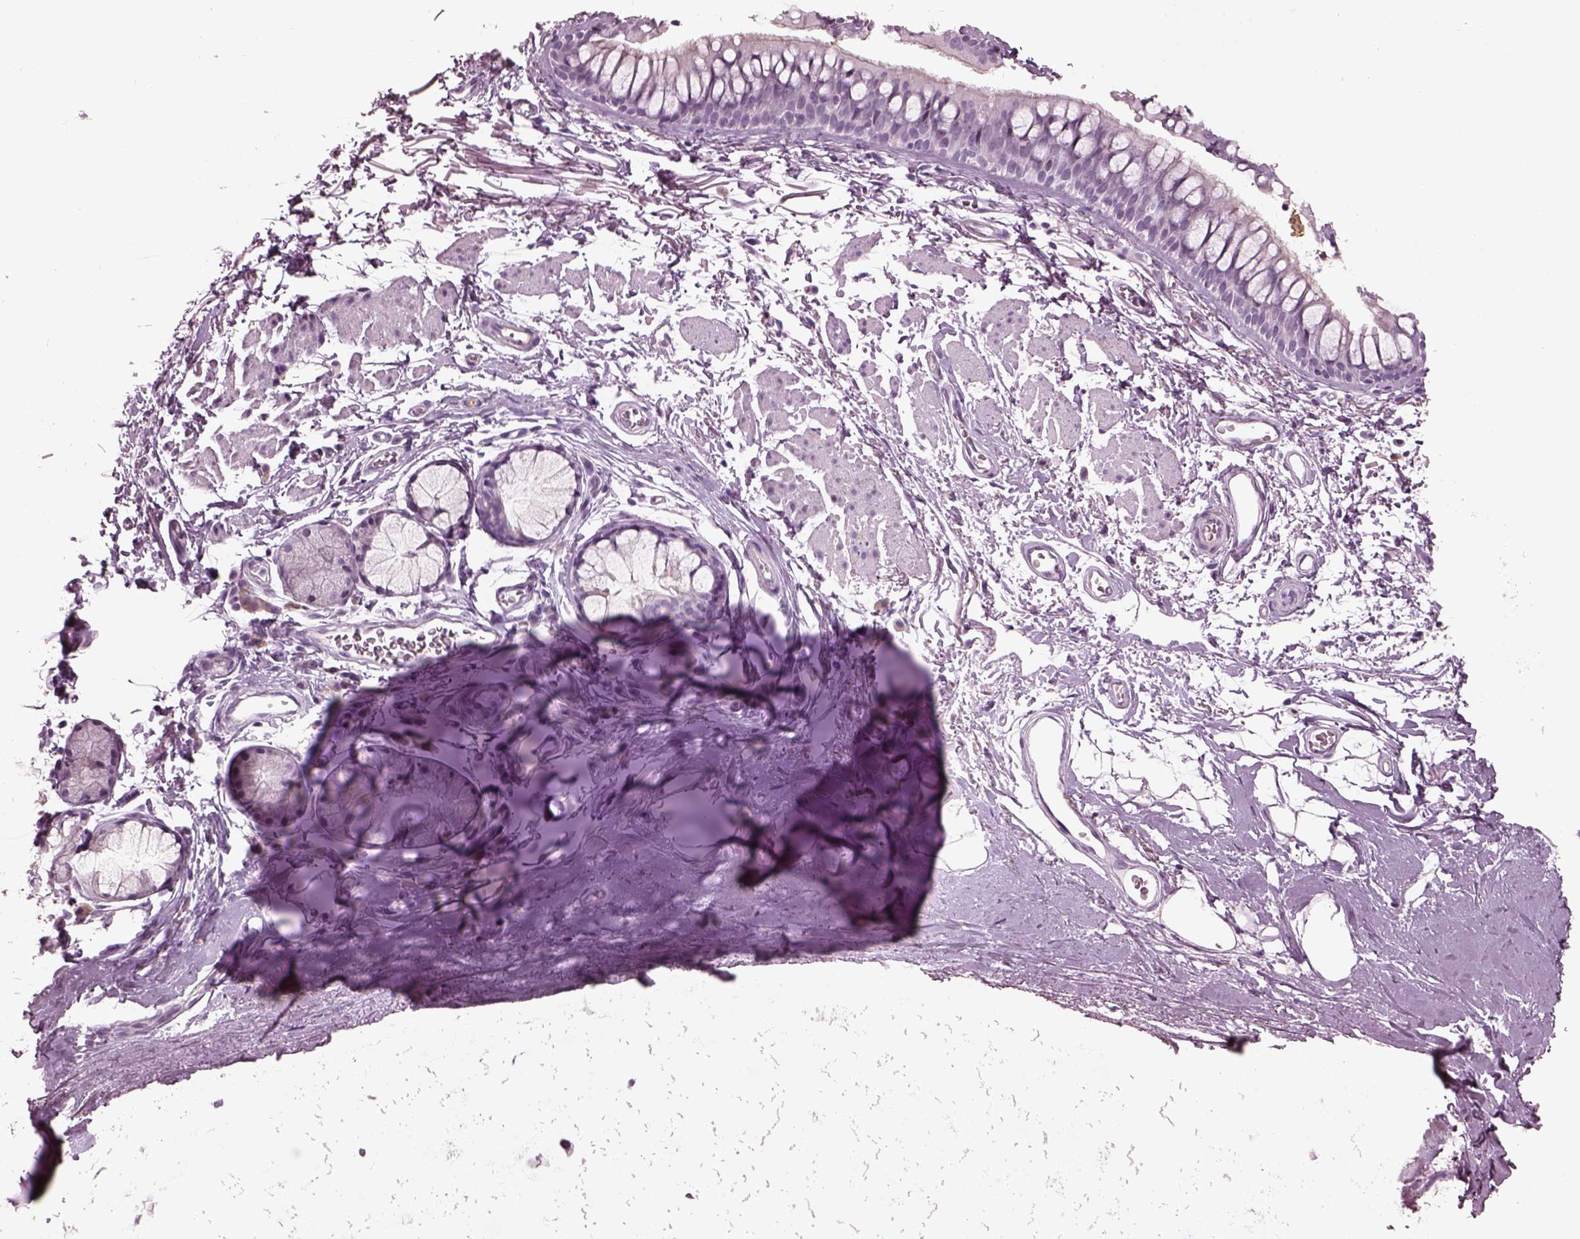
{"staining": {"intensity": "negative", "quantity": "none", "location": "none"}, "tissue": "soft tissue", "cell_type": "Chondrocytes", "image_type": "normal", "snomed": [{"axis": "morphology", "description": "Normal tissue, NOS"}, {"axis": "topography", "description": "Cartilage tissue"}, {"axis": "topography", "description": "Bronchus"}], "caption": "Human soft tissue stained for a protein using immunohistochemistry reveals no positivity in chondrocytes.", "gene": "CYLC1", "patient": {"sex": "female", "age": 79}}